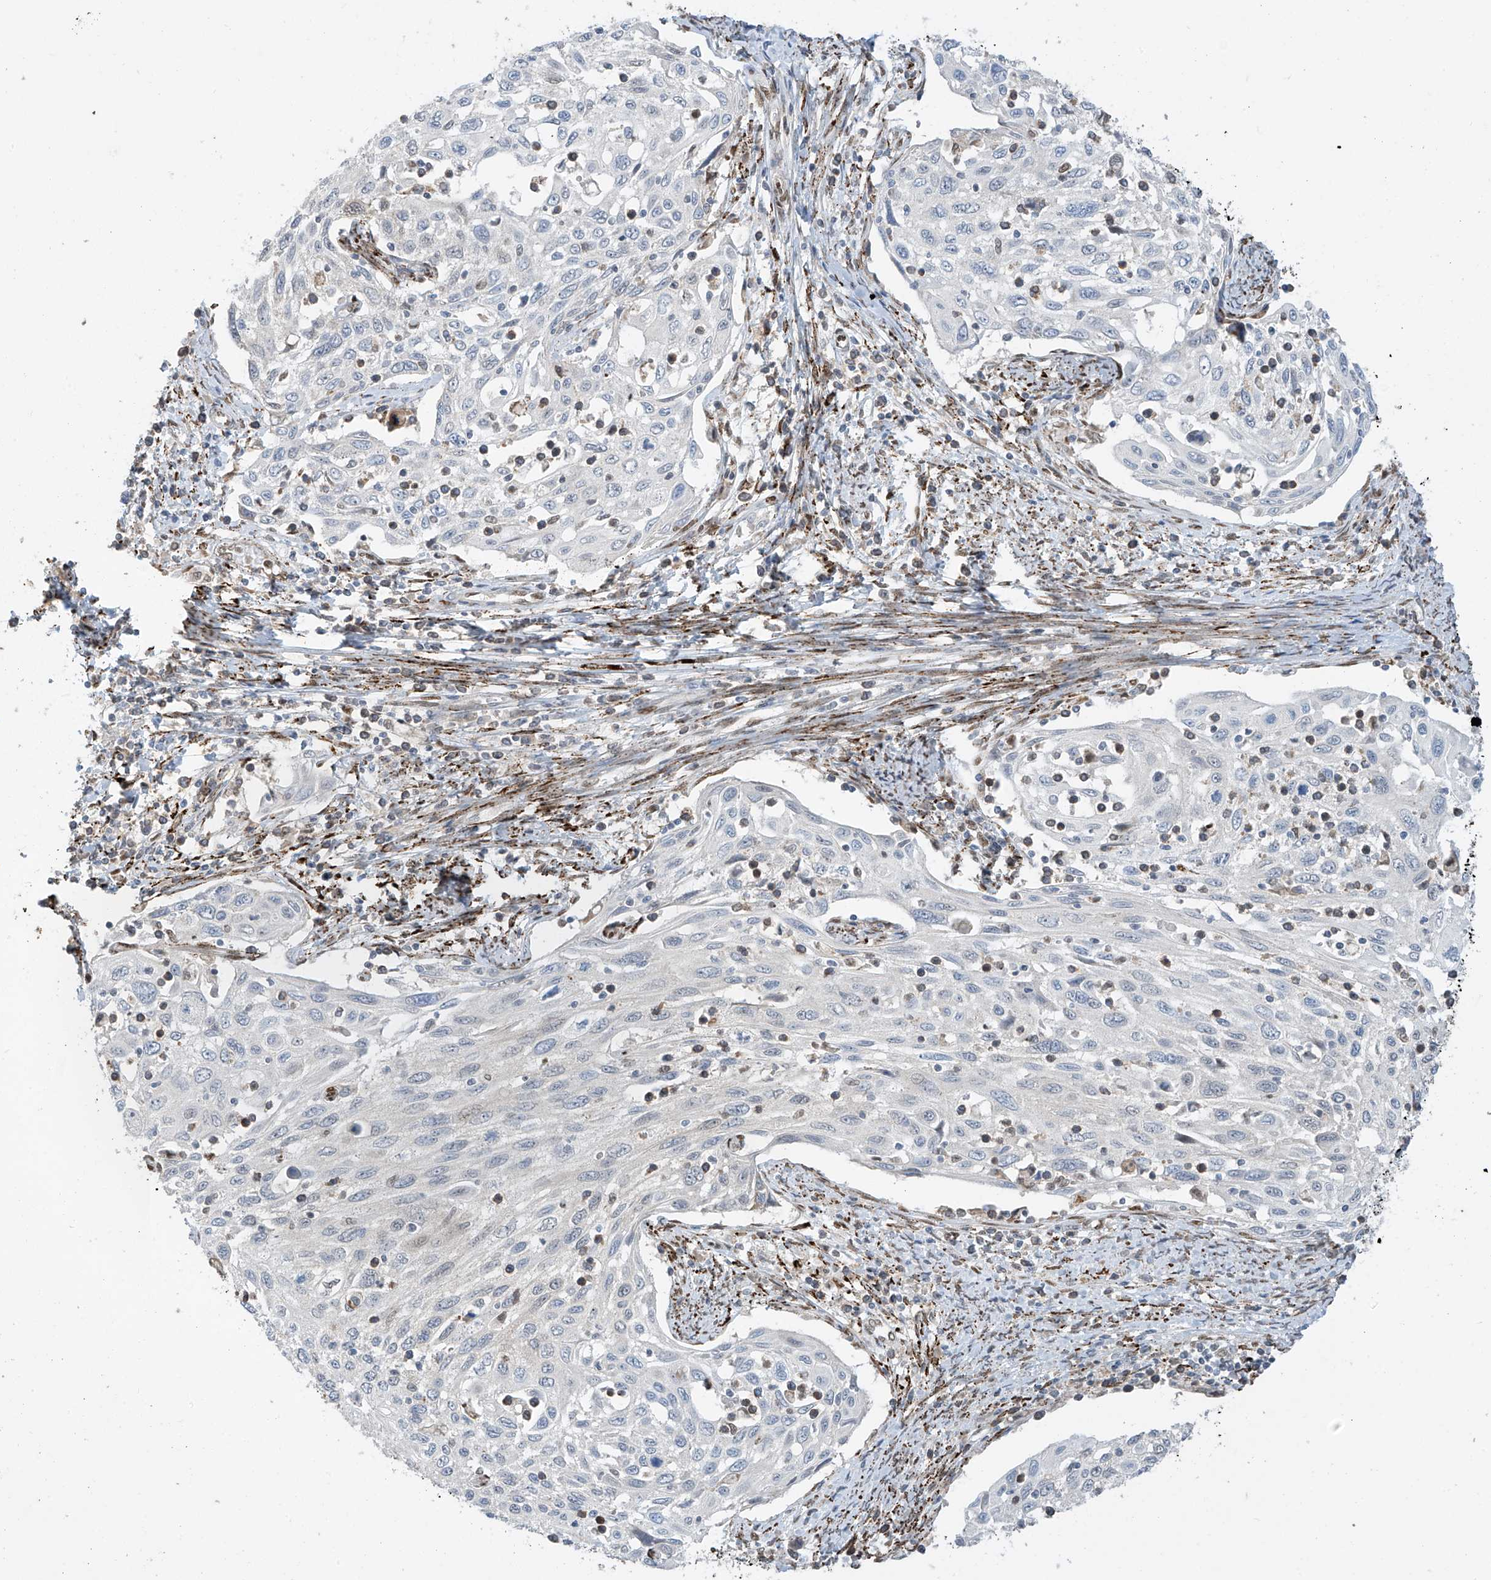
{"staining": {"intensity": "negative", "quantity": "none", "location": "none"}, "tissue": "cervical cancer", "cell_type": "Tumor cells", "image_type": "cancer", "snomed": [{"axis": "morphology", "description": "Squamous cell carcinoma, NOS"}, {"axis": "topography", "description": "Cervix"}], "caption": "IHC image of squamous cell carcinoma (cervical) stained for a protein (brown), which exhibits no positivity in tumor cells.", "gene": "PM20D2", "patient": {"sex": "female", "age": 70}}